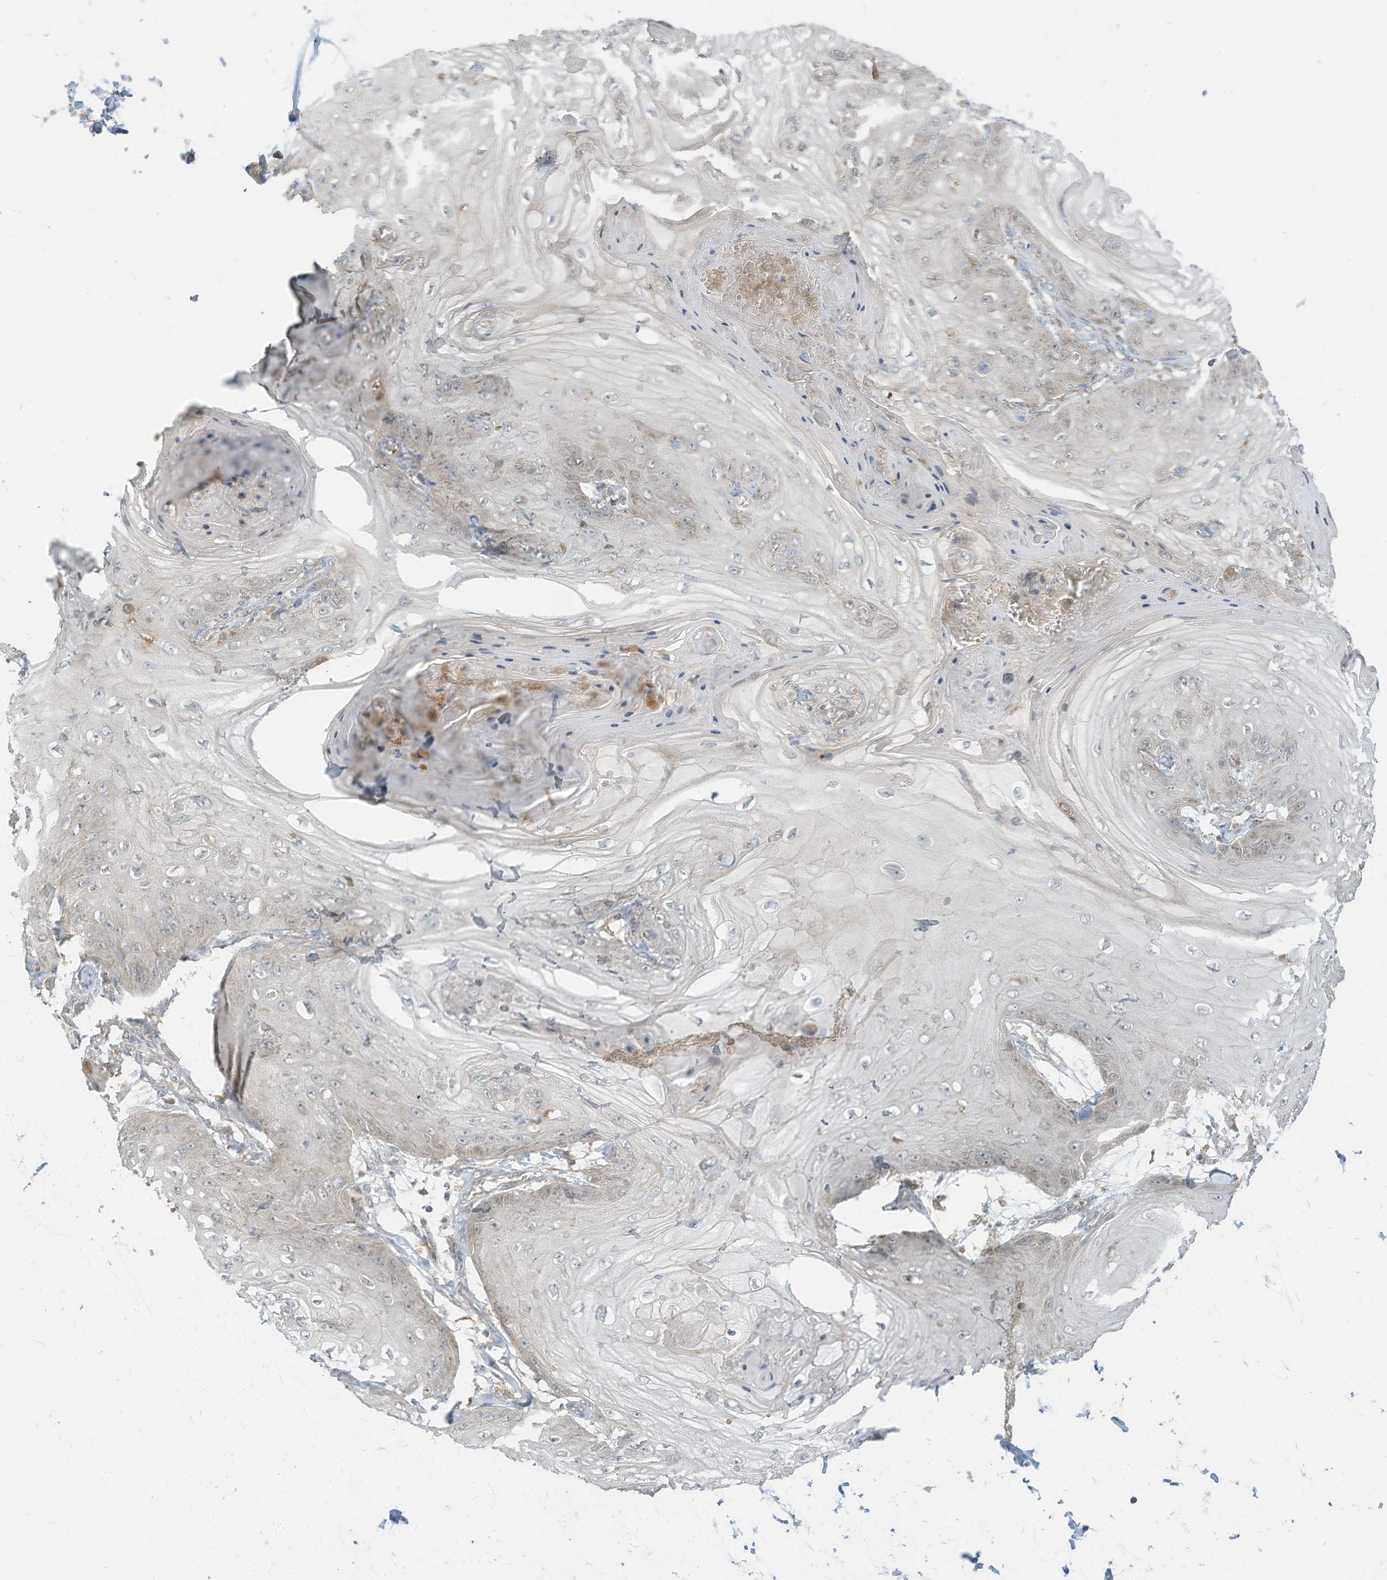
{"staining": {"intensity": "negative", "quantity": "none", "location": "none"}, "tissue": "skin cancer", "cell_type": "Tumor cells", "image_type": "cancer", "snomed": [{"axis": "morphology", "description": "Squamous cell carcinoma, NOS"}, {"axis": "topography", "description": "Skin"}], "caption": "This is an IHC photomicrograph of human squamous cell carcinoma (skin). There is no positivity in tumor cells.", "gene": "PARVG", "patient": {"sex": "male", "age": 74}}